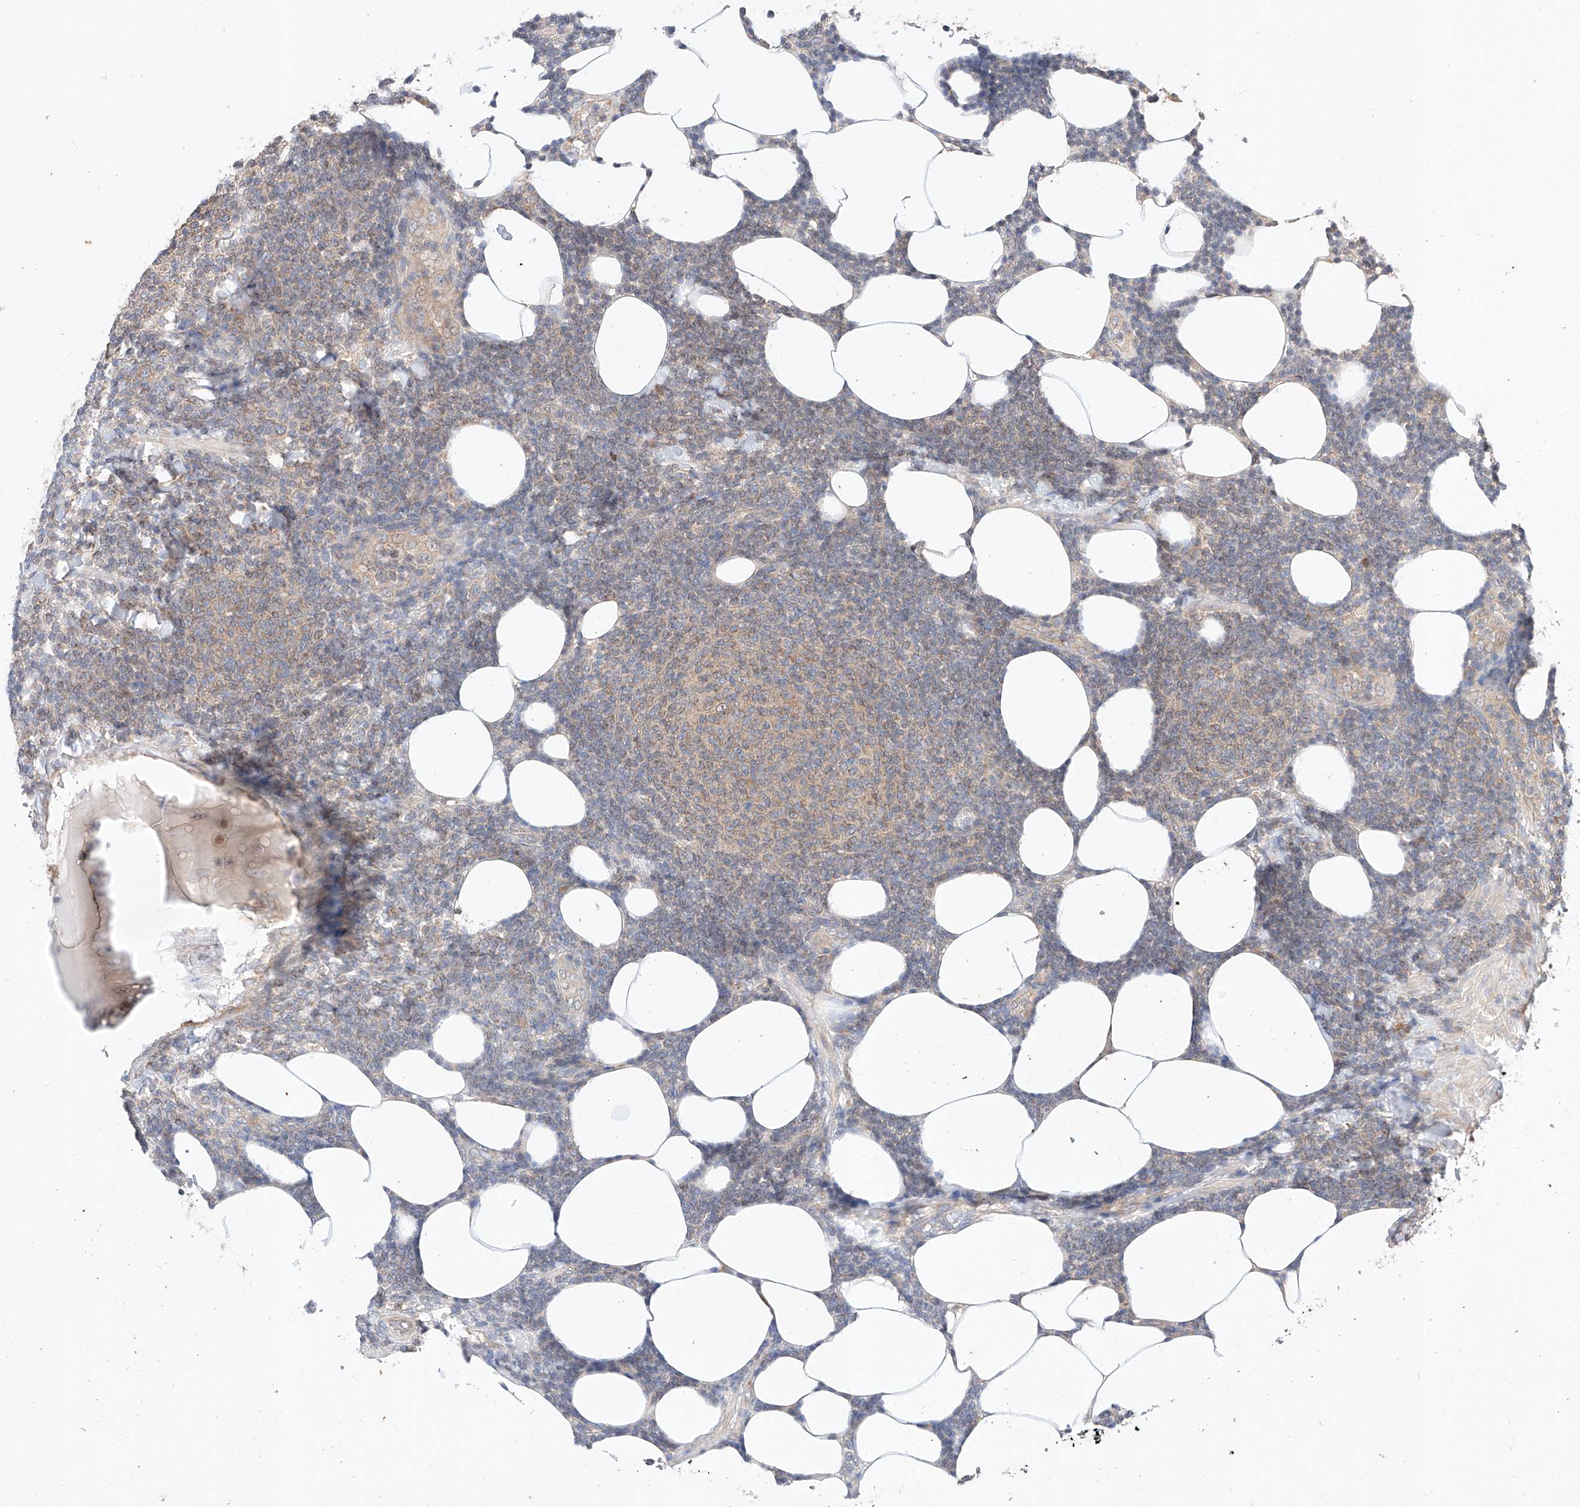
{"staining": {"intensity": "weak", "quantity": "25%-75%", "location": "cytoplasmic/membranous"}, "tissue": "lymphoma", "cell_type": "Tumor cells", "image_type": "cancer", "snomed": [{"axis": "morphology", "description": "Malignant lymphoma, non-Hodgkin's type, Low grade"}, {"axis": "topography", "description": "Lymph node"}], "caption": "IHC photomicrograph of human lymphoma stained for a protein (brown), which shows low levels of weak cytoplasmic/membranous staining in about 25%-75% of tumor cells.", "gene": "C6orf118", "patient": {"sex": "male", "age": 66}}